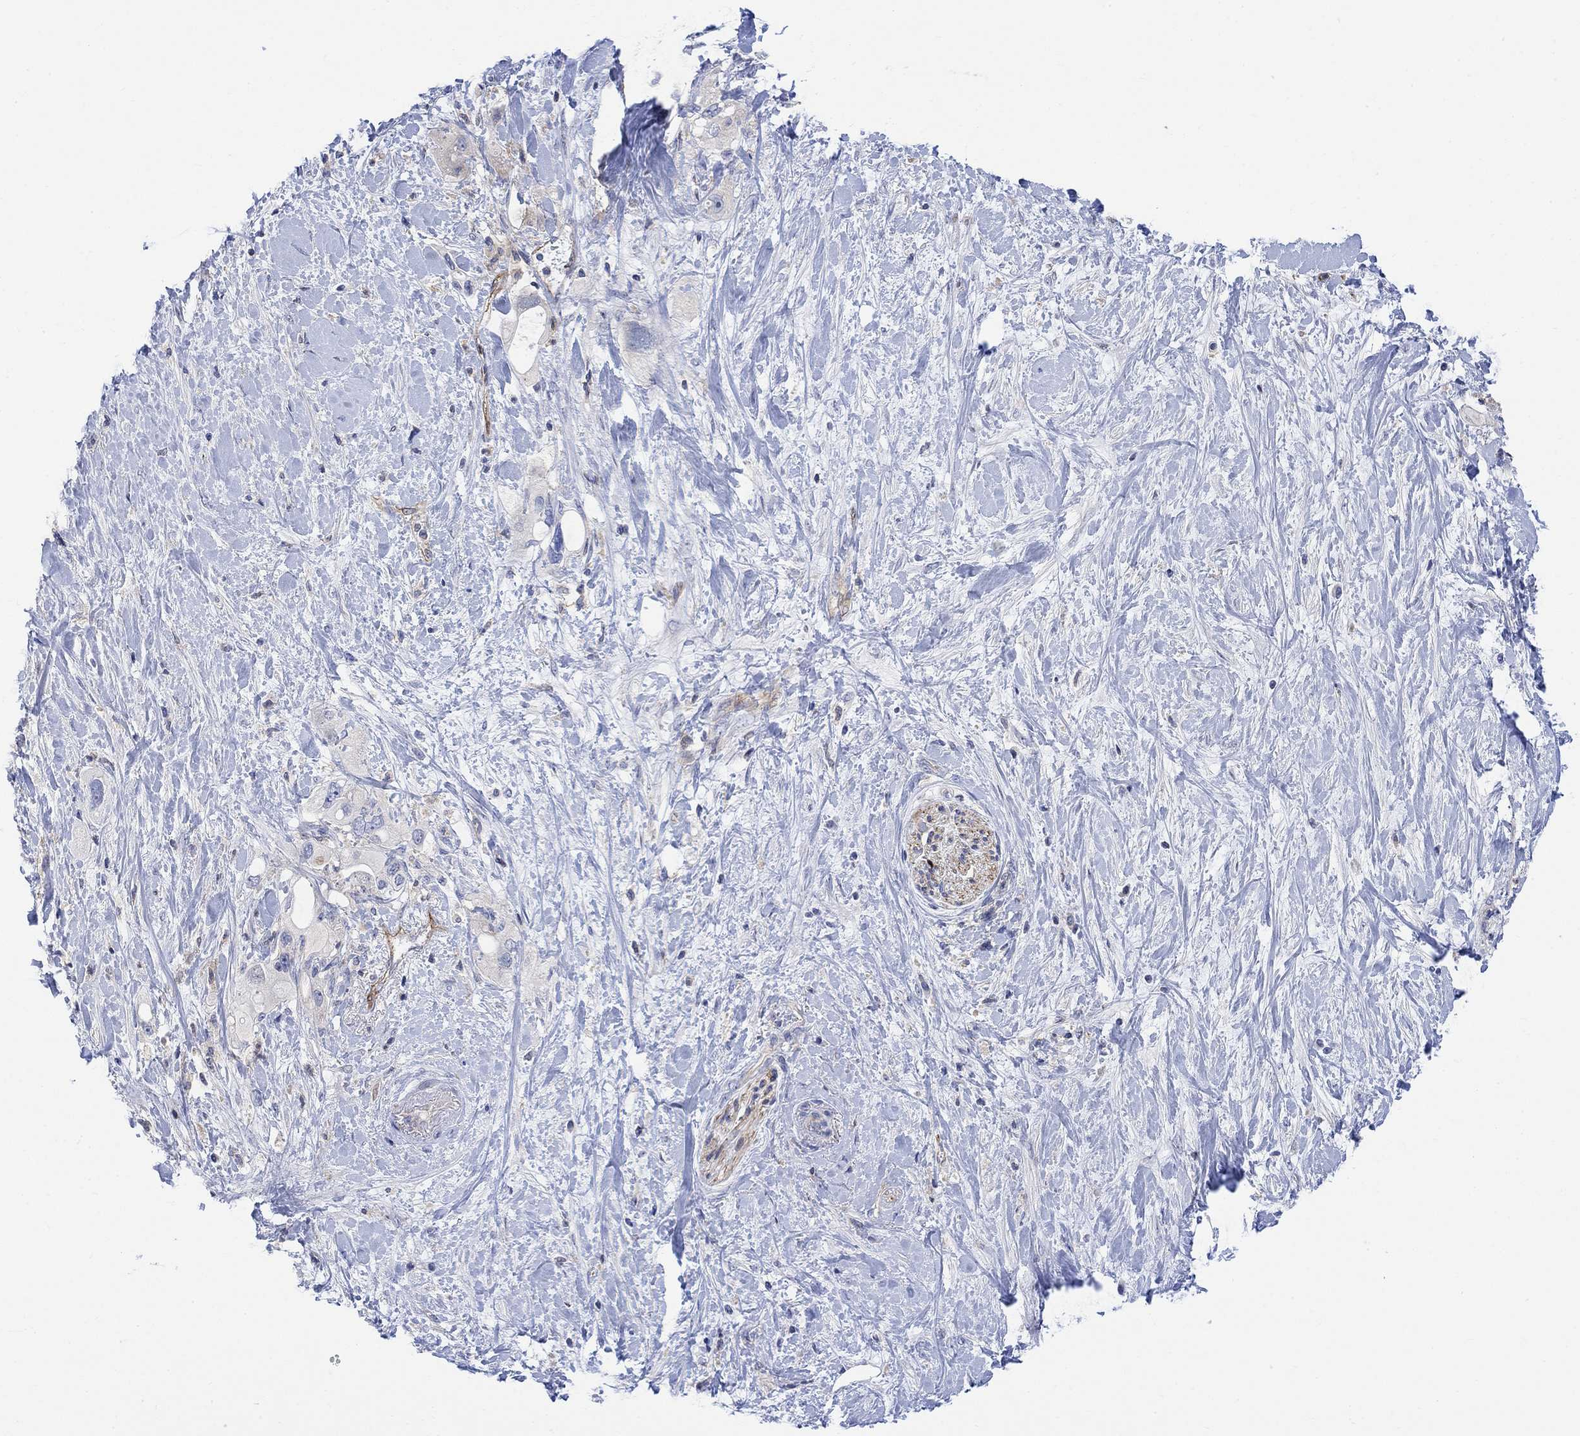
{"staining": {"intensity": "negative", "quantity": "none", "location": "none"}, "tissue": "pancreatic cancer", "cell_type": "Tumor cells", "image_type": "cancer", "snomed": [{"axis": "morphology", "description": "Adenocarcinoma, NOS"}, {"axis": "topography", "description": "Pancreas"}], "caption": "High power microscopy micrograph of an immunohistochemistry image of pancreatic adenocarcinoma, revealing no significant positivity in tumor cells. The staining is performed using DAB brown chromogen with nuclei counter-stained in using hematoxylin.", "gene": "ARSK", "patient": {"sex": "female", "age": 56}}